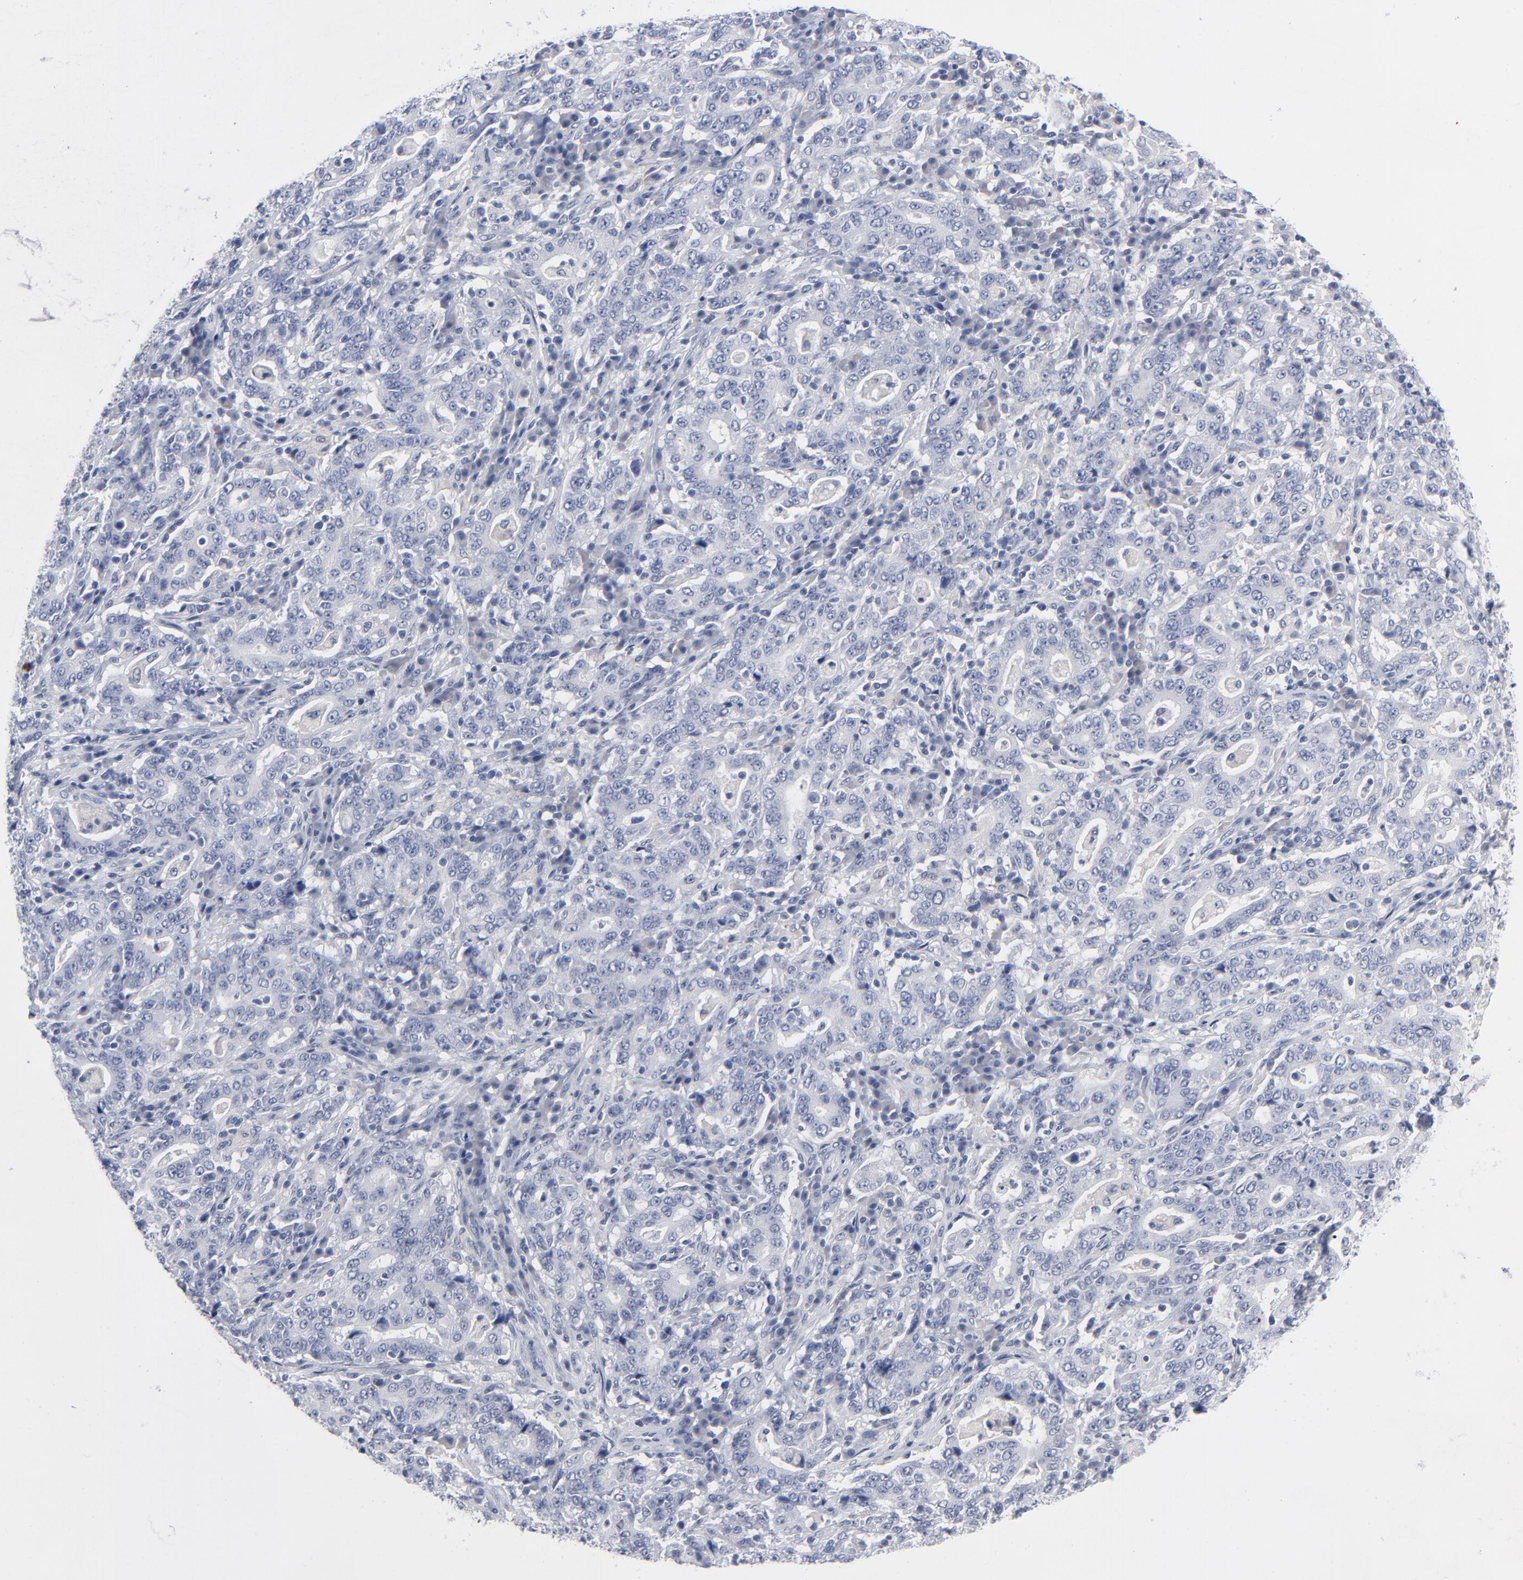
{"staining": {"intensity": "negative", "quantity": "none", "location": "none"}, "tissue": "stomach cancer", "cell_type": "Tumor cells", "image_type": "cancer", "snomed": [{"axis": "morphology", "description": "Normal tissue, NOS"}, {"axis": "morphology", "description": "Adenocarcinoma, NOS"}, {"axis": "topography", "description": "Stomach, upper"}, {"axis": "topography", "description": "Stomach"}], "caption": "There is no significant positivity in tumor cells of stomach adenocarcinoma.", "gene": "CLEC4G", "patient": {"sex": "male", "age": 59}}